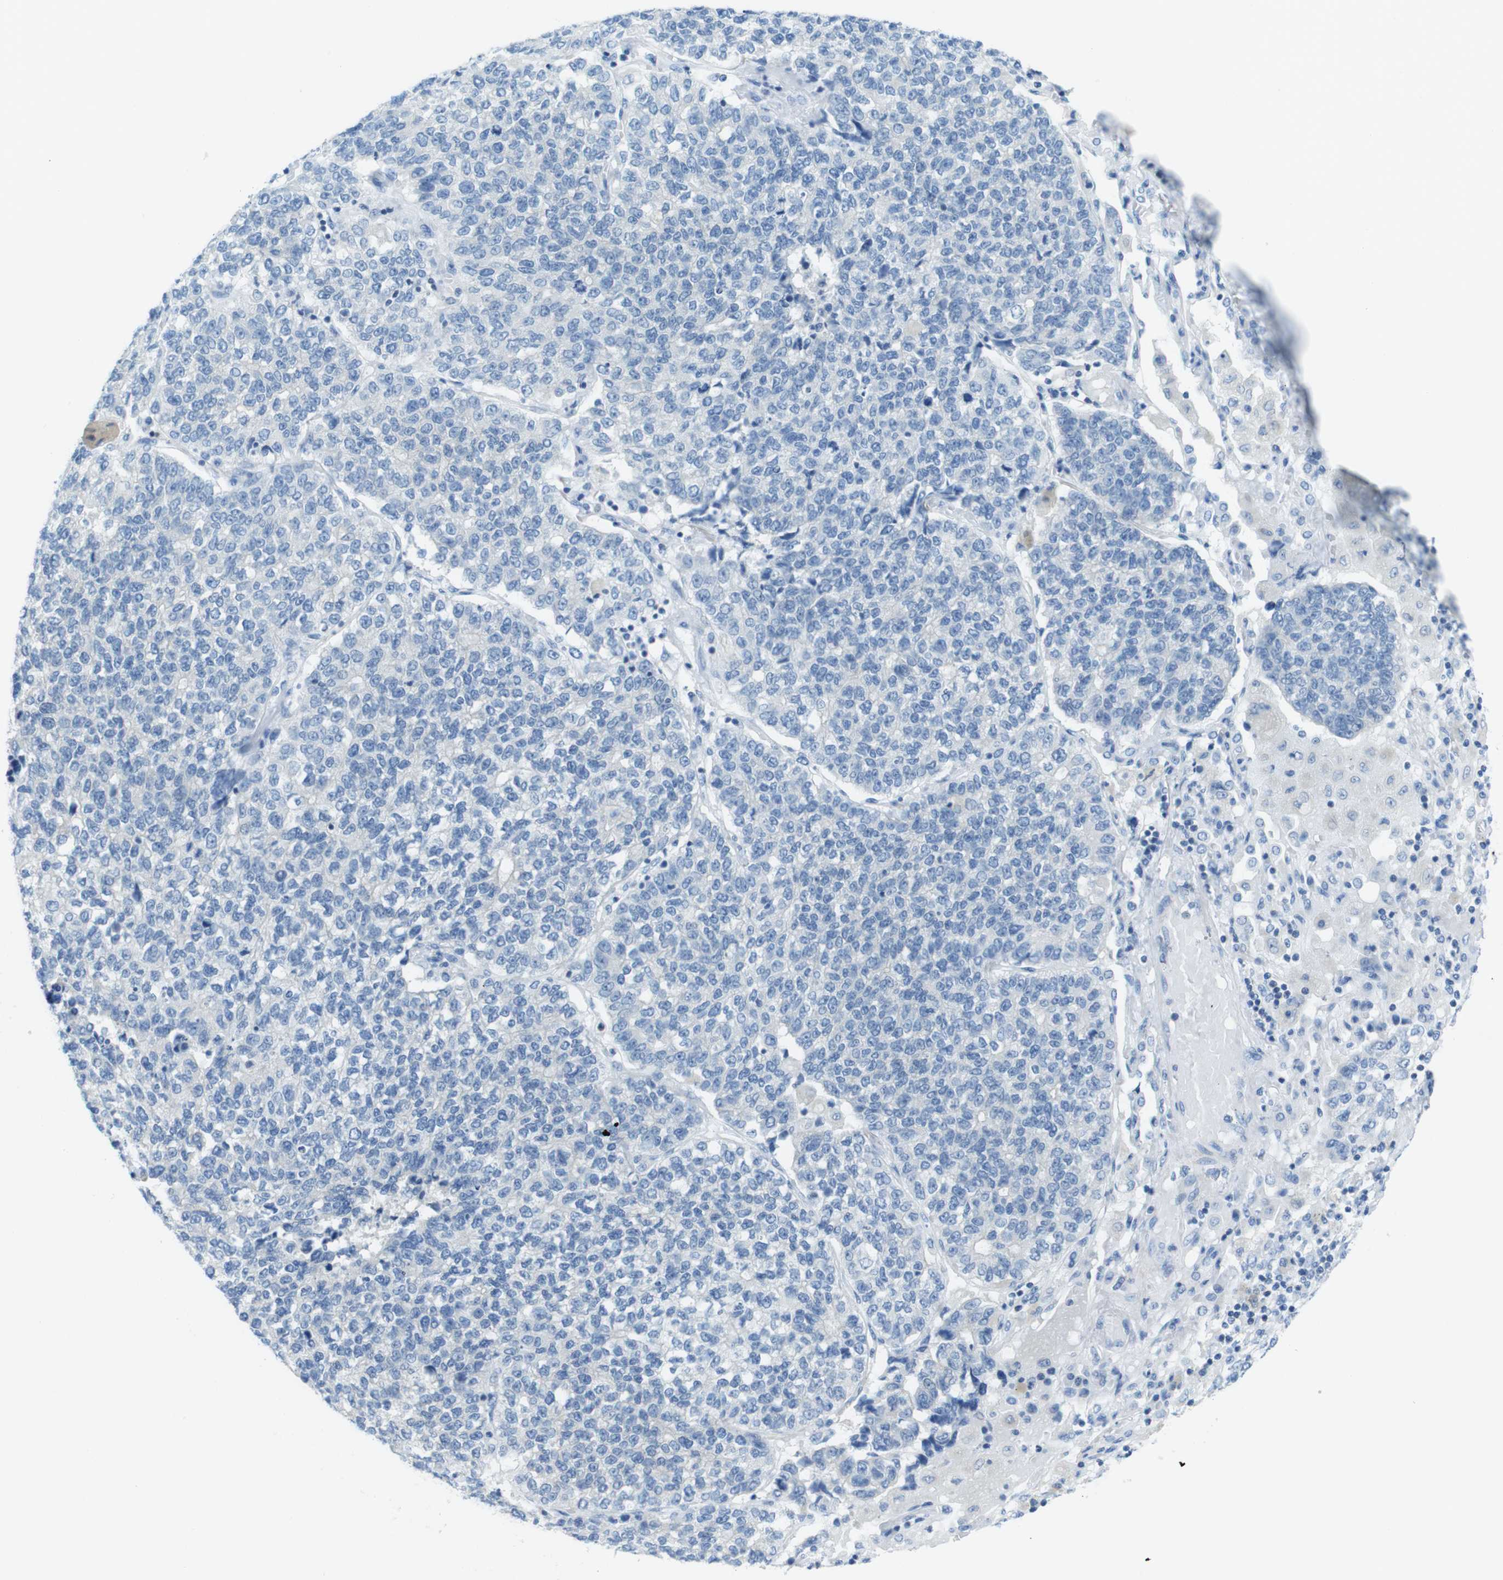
{"staining": {"intensity": "negative", "quantity": "none", "location": "none"}, "tissue": "lung cancer", "cell_type": "Tumor cells", "image_type": "cancer", "snomed": [{"axis": "morphology", "description": "Adenocarcinoma, NOS"}, {"axis": "topography", "description": "Lung"}], "caption": "The immunohistochemistry (IHC) photomicrograph has no significant expression in tumor cells of lung adenocarcinoma tissue.", "gene": "ASIC5", "patient": {"sex": "male", "age": 49}}